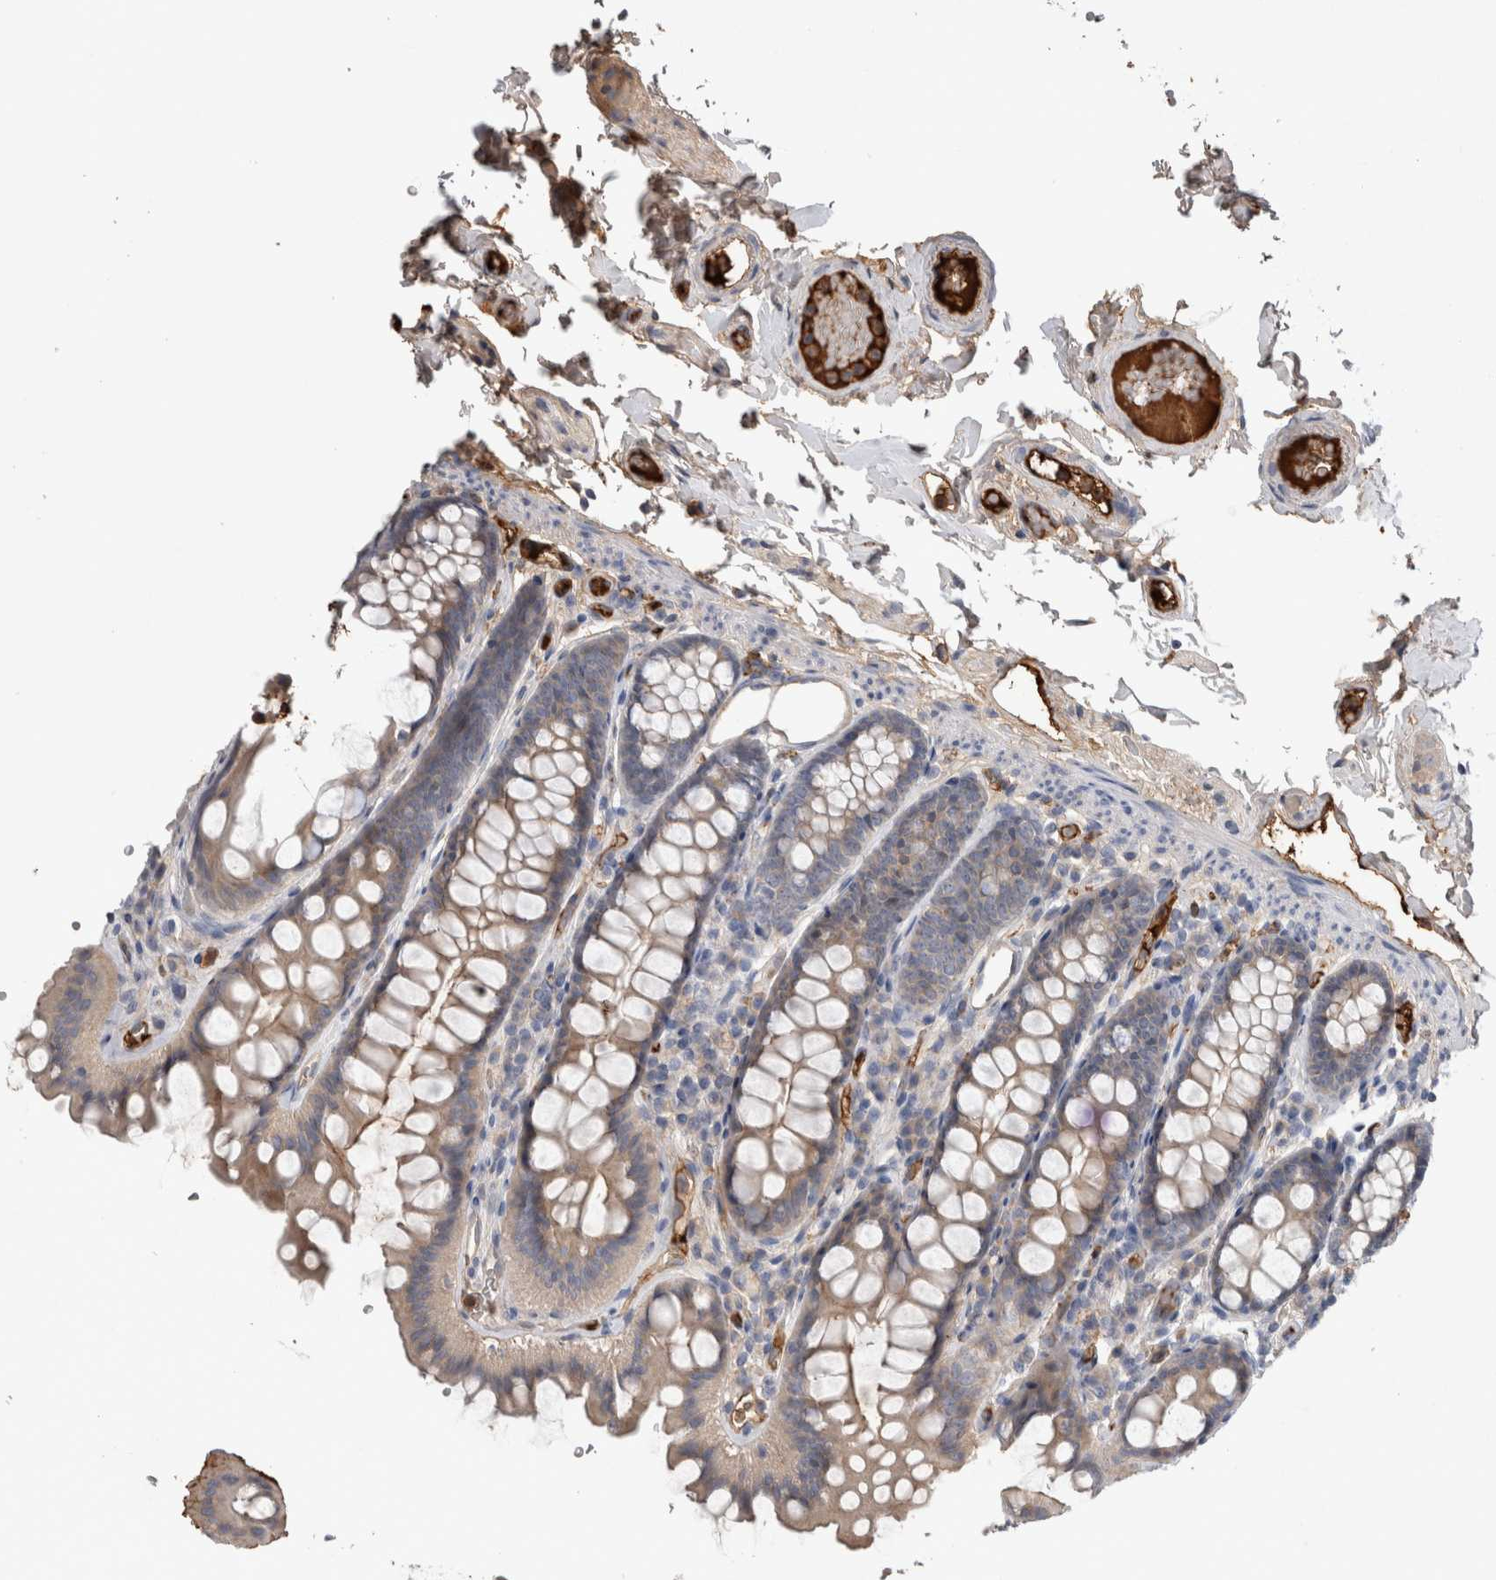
{"staining": {"intensity": "negative", "quantity": "none", "location": "none"}, "tissue": "colon", "cell_type": "Endothelial cells", "image_type": "normal", "snomed": [{"axis": "morphology", "description": "Normal tissue, NOS"}, {"axis": "topography", "description": "Colon"}, {"axis": "topography", "description": "Peripheral nerve tissue"}], "caption": "High power microscopy photomicrograph of an immunohistochemistry (IHC) histopathology image of unremarkable colon, revealing no significant positivity in endothelial cells. (DAB (3,3'-diaminobenzidine) IHC, high magnification).", "gene": "TBCE", "patient": {"sex": "female", "age": 61}}